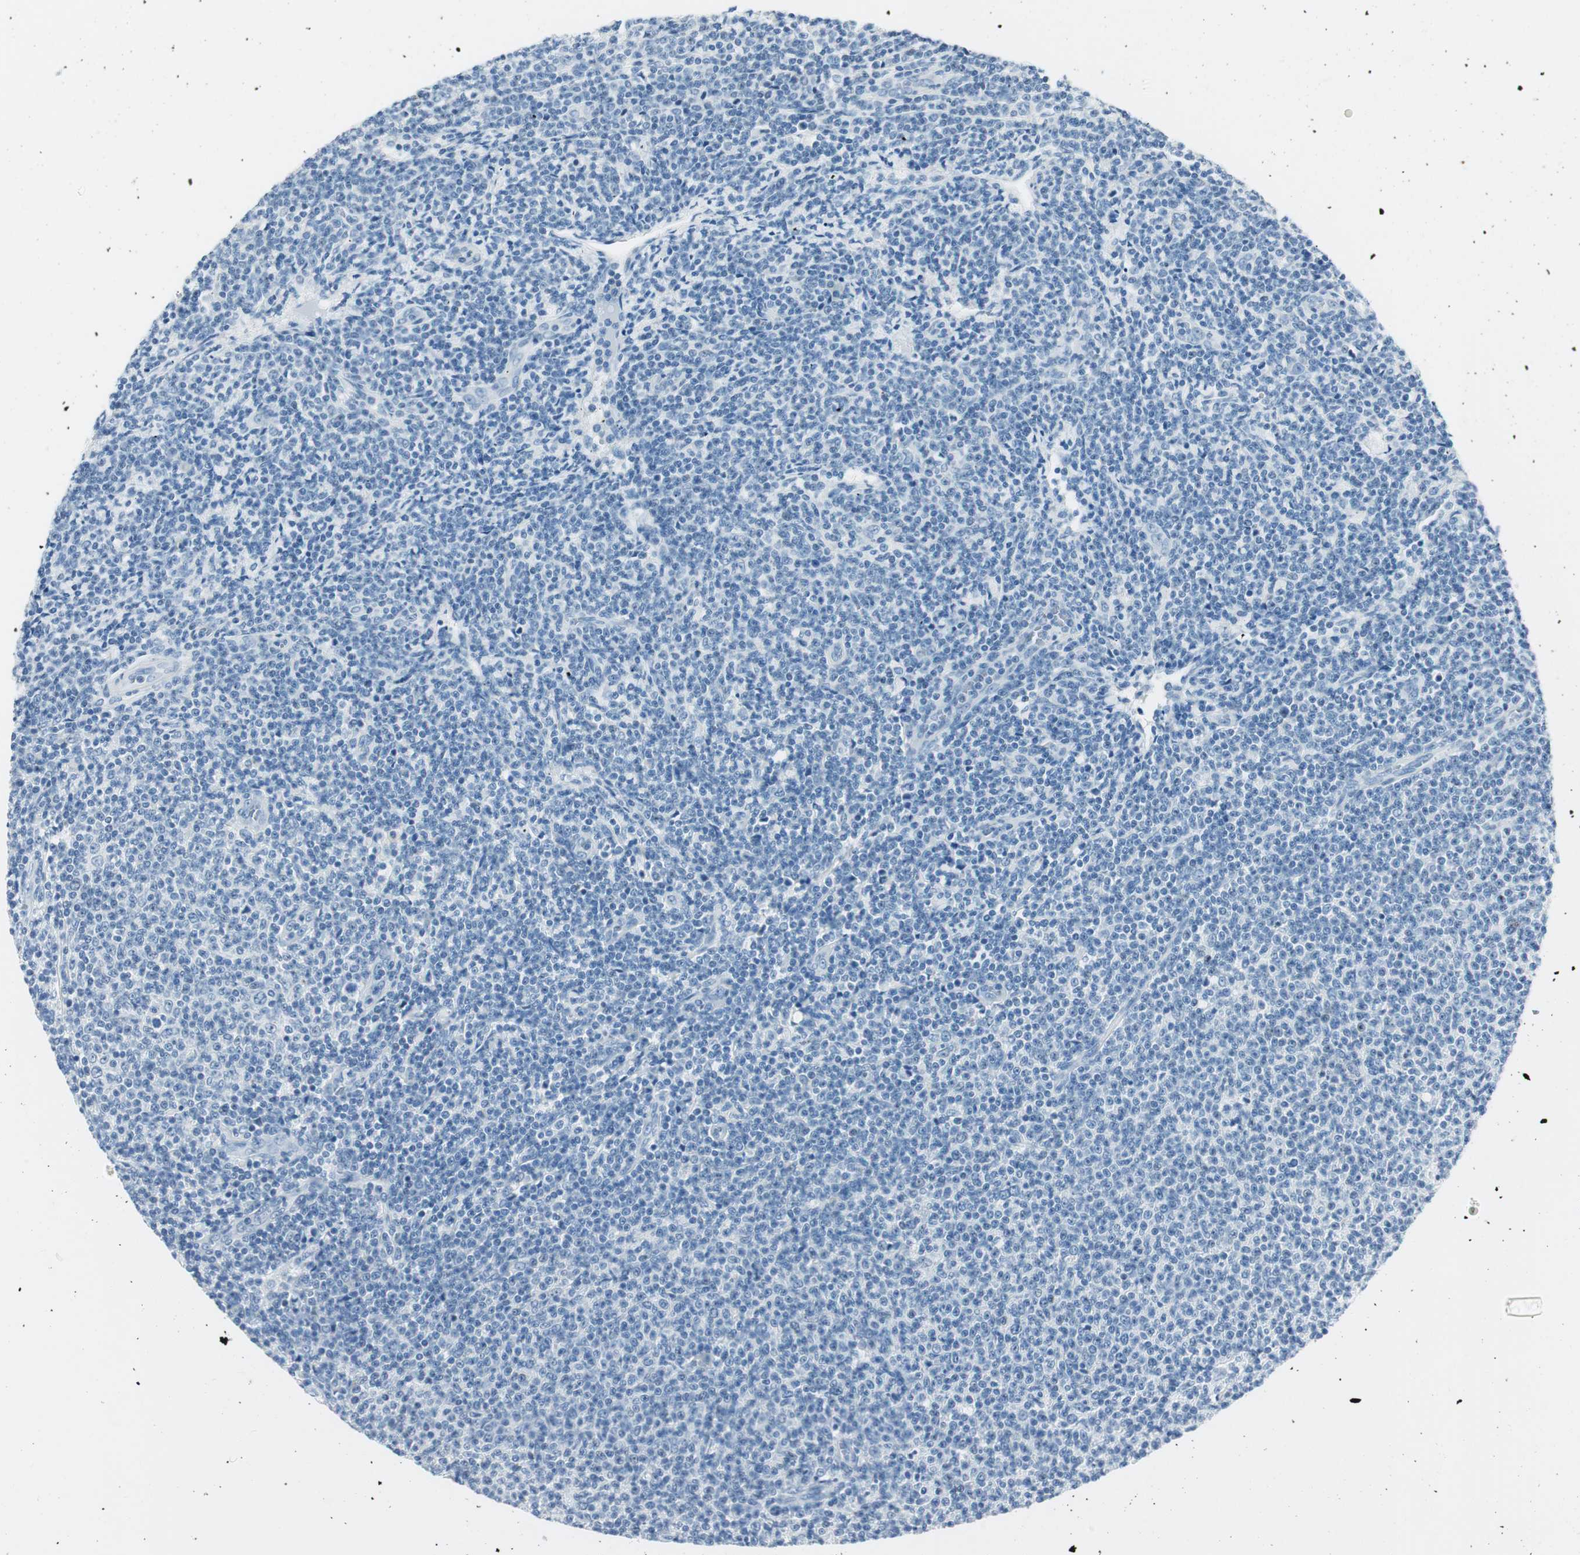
{"staining": {"intensity": "negative", "quantity": "none", "location": "none"}, "tissue": "lymphoma", "cell_type": "Tumor cells", "image_type": "cancer", "snomed": [{"axis": "morphology", "description": "Malignant lymphoma, non-Hodgkin's type, Low grade"}, {"axis": "topography", "description": "Lymph node"}], "caption": "Protein analysis of lymphoma reveals no significant staining in tumor cells.", "gene": "HOXB13", "patient": {"sex": "male", "age": 66}}